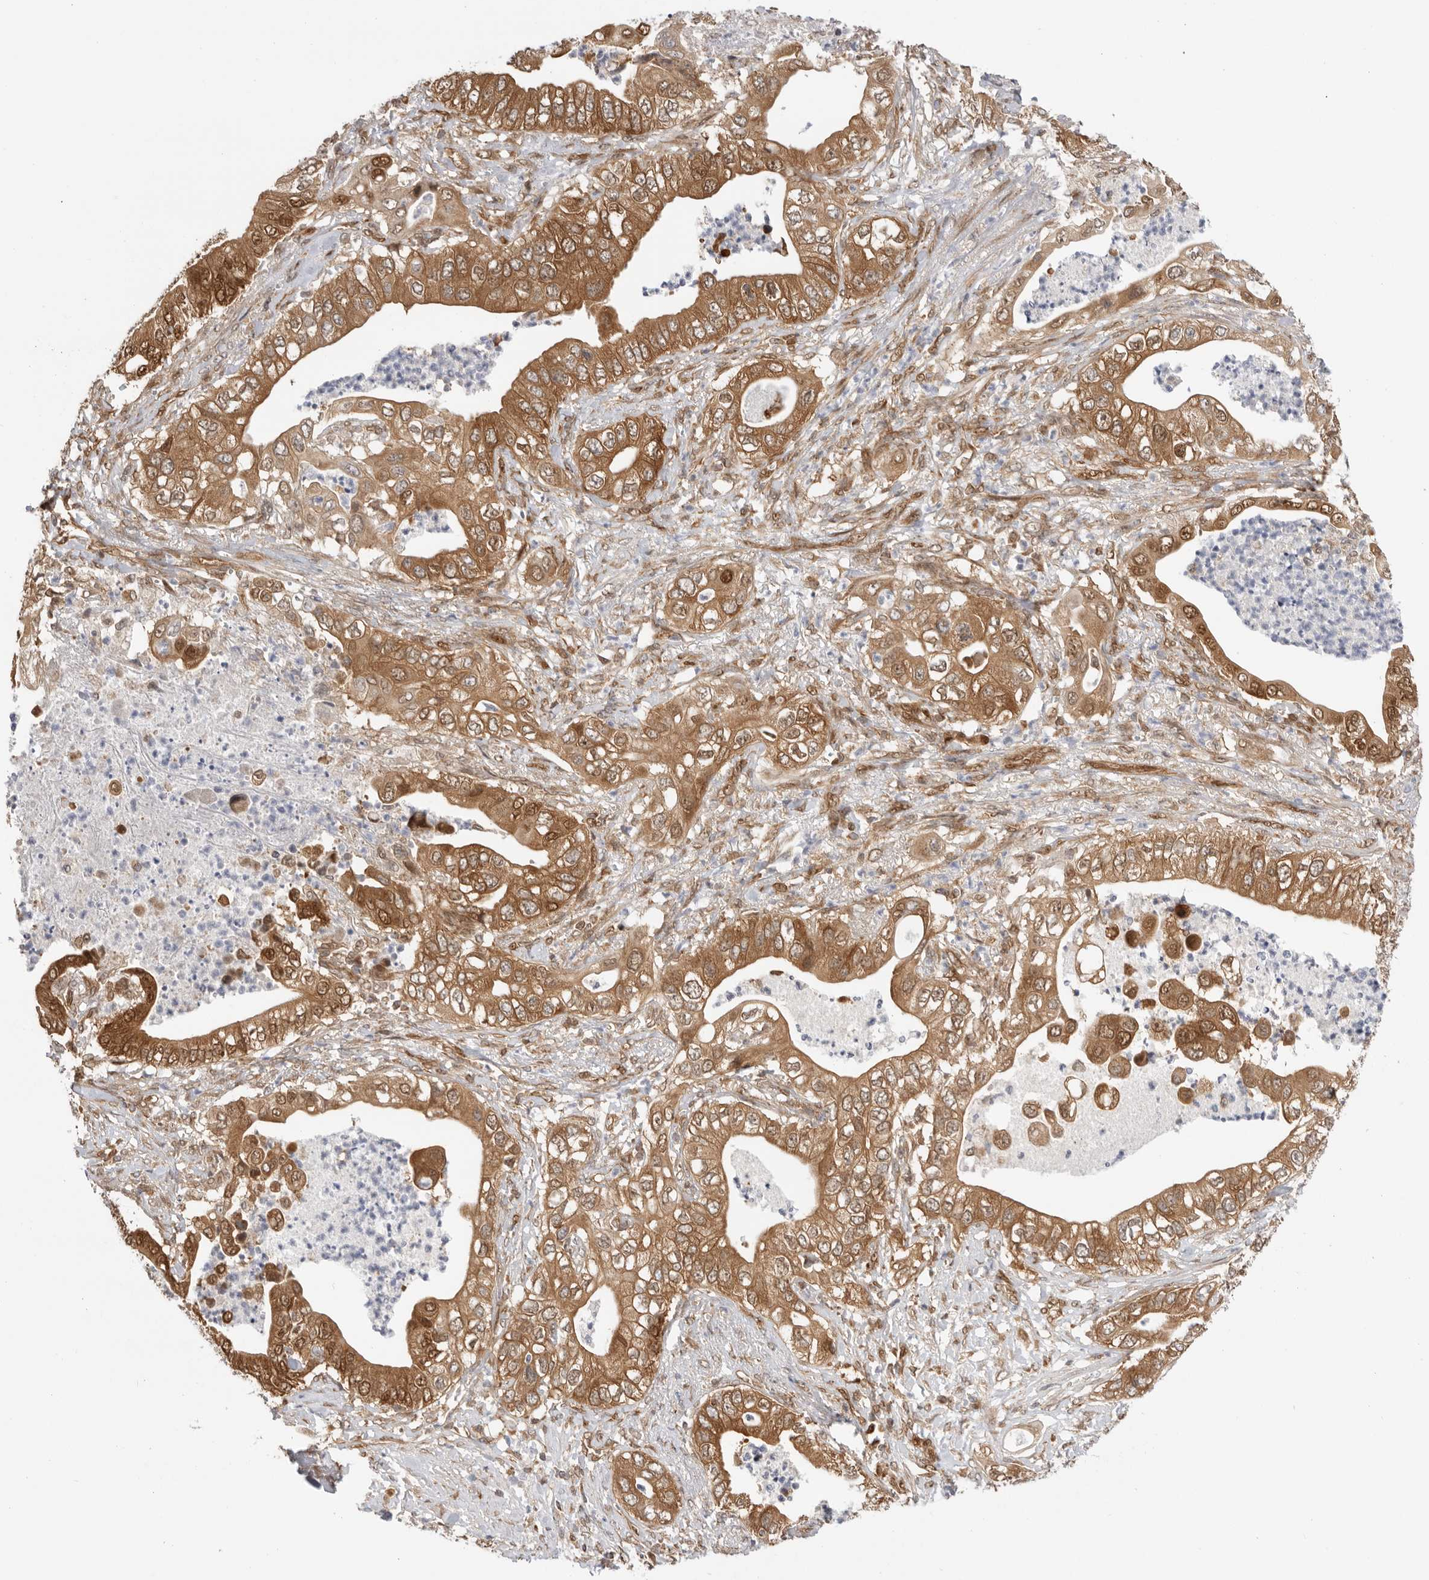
{"staining": {"intensity": "moderate", "quantity": ">75%", "location": "cytoplasmic/membranous"}, "tissue": "pancreatic cancer", "cell_type": "Tumor cells", "image_type": "cancer", "snomed": [{"axis": "morphology", "description": "Adenocarcinoma, NOS"}, {"axis": "topography", "description": "Pancreas"}], "caption": "Immunohistochemical staining of human pancreatic cancer demonstrates moderate cytoplasmic/membranous protein staining in about >75% of tumor cells.", "gene": "DCAF8", "patient": {"sex": "female", "age": 78}}